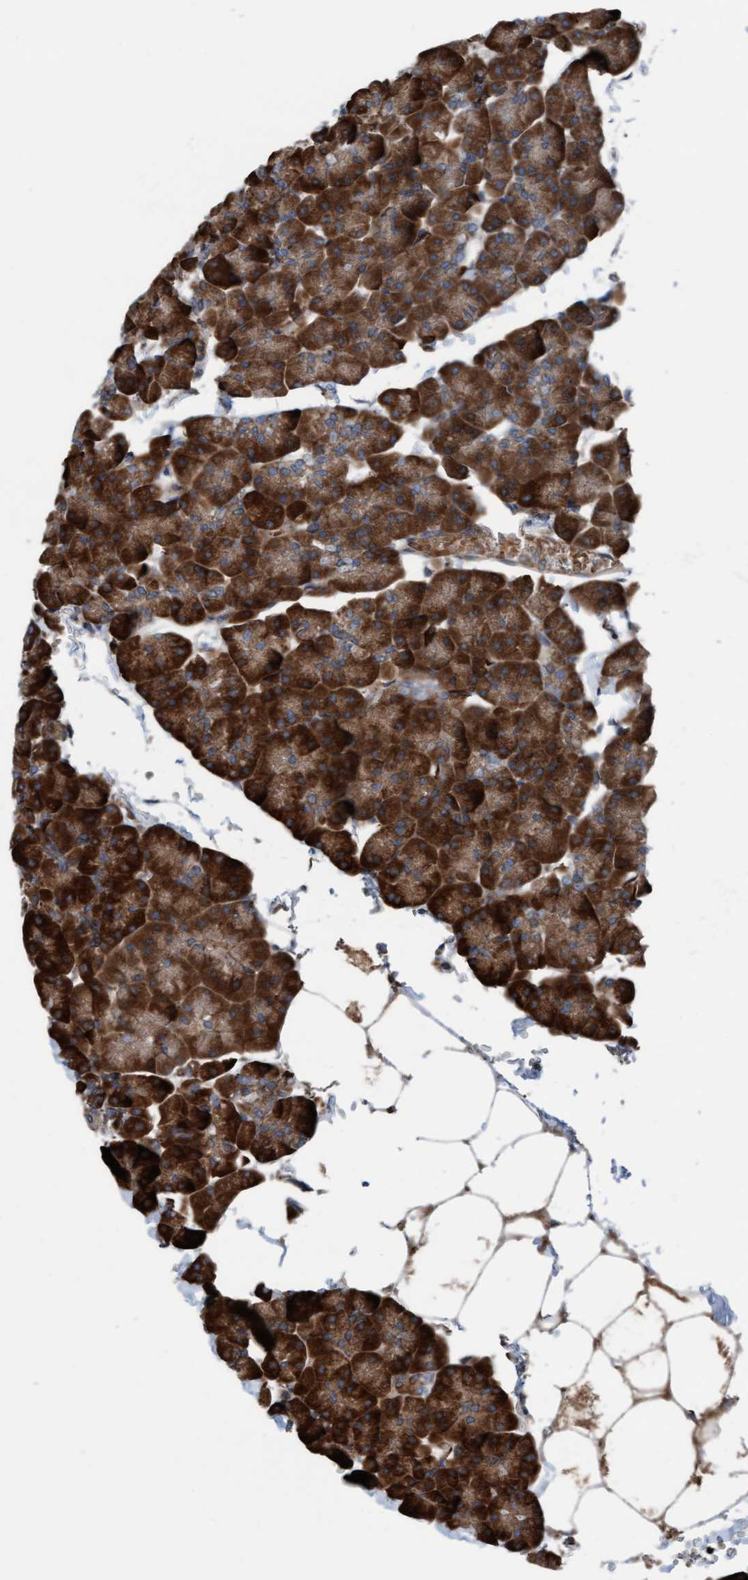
{"staining": {"intensity": "strong", "quantity": ">75%", "location": "cytoplasmic/membranous"}, "tissue": "pancreas", "cell_type": "Exocrine glandular cells", "image_type": "normal", "snomed": [{"axis": "morphology", "description": "Normal tissue, NOS"}, {"axis": "topography", "description": "Pancreas"}], "caption": "A micrograph of pancreas stained for a protein shows strong cytoplasmic/membranous brown staining in exocrine glandular cells. Ihc stains the protein of interest in brown and the nuclei are stained blue.", "gene": "RAP1GAP2", "patient": {"sex": "male", "age": 35}}